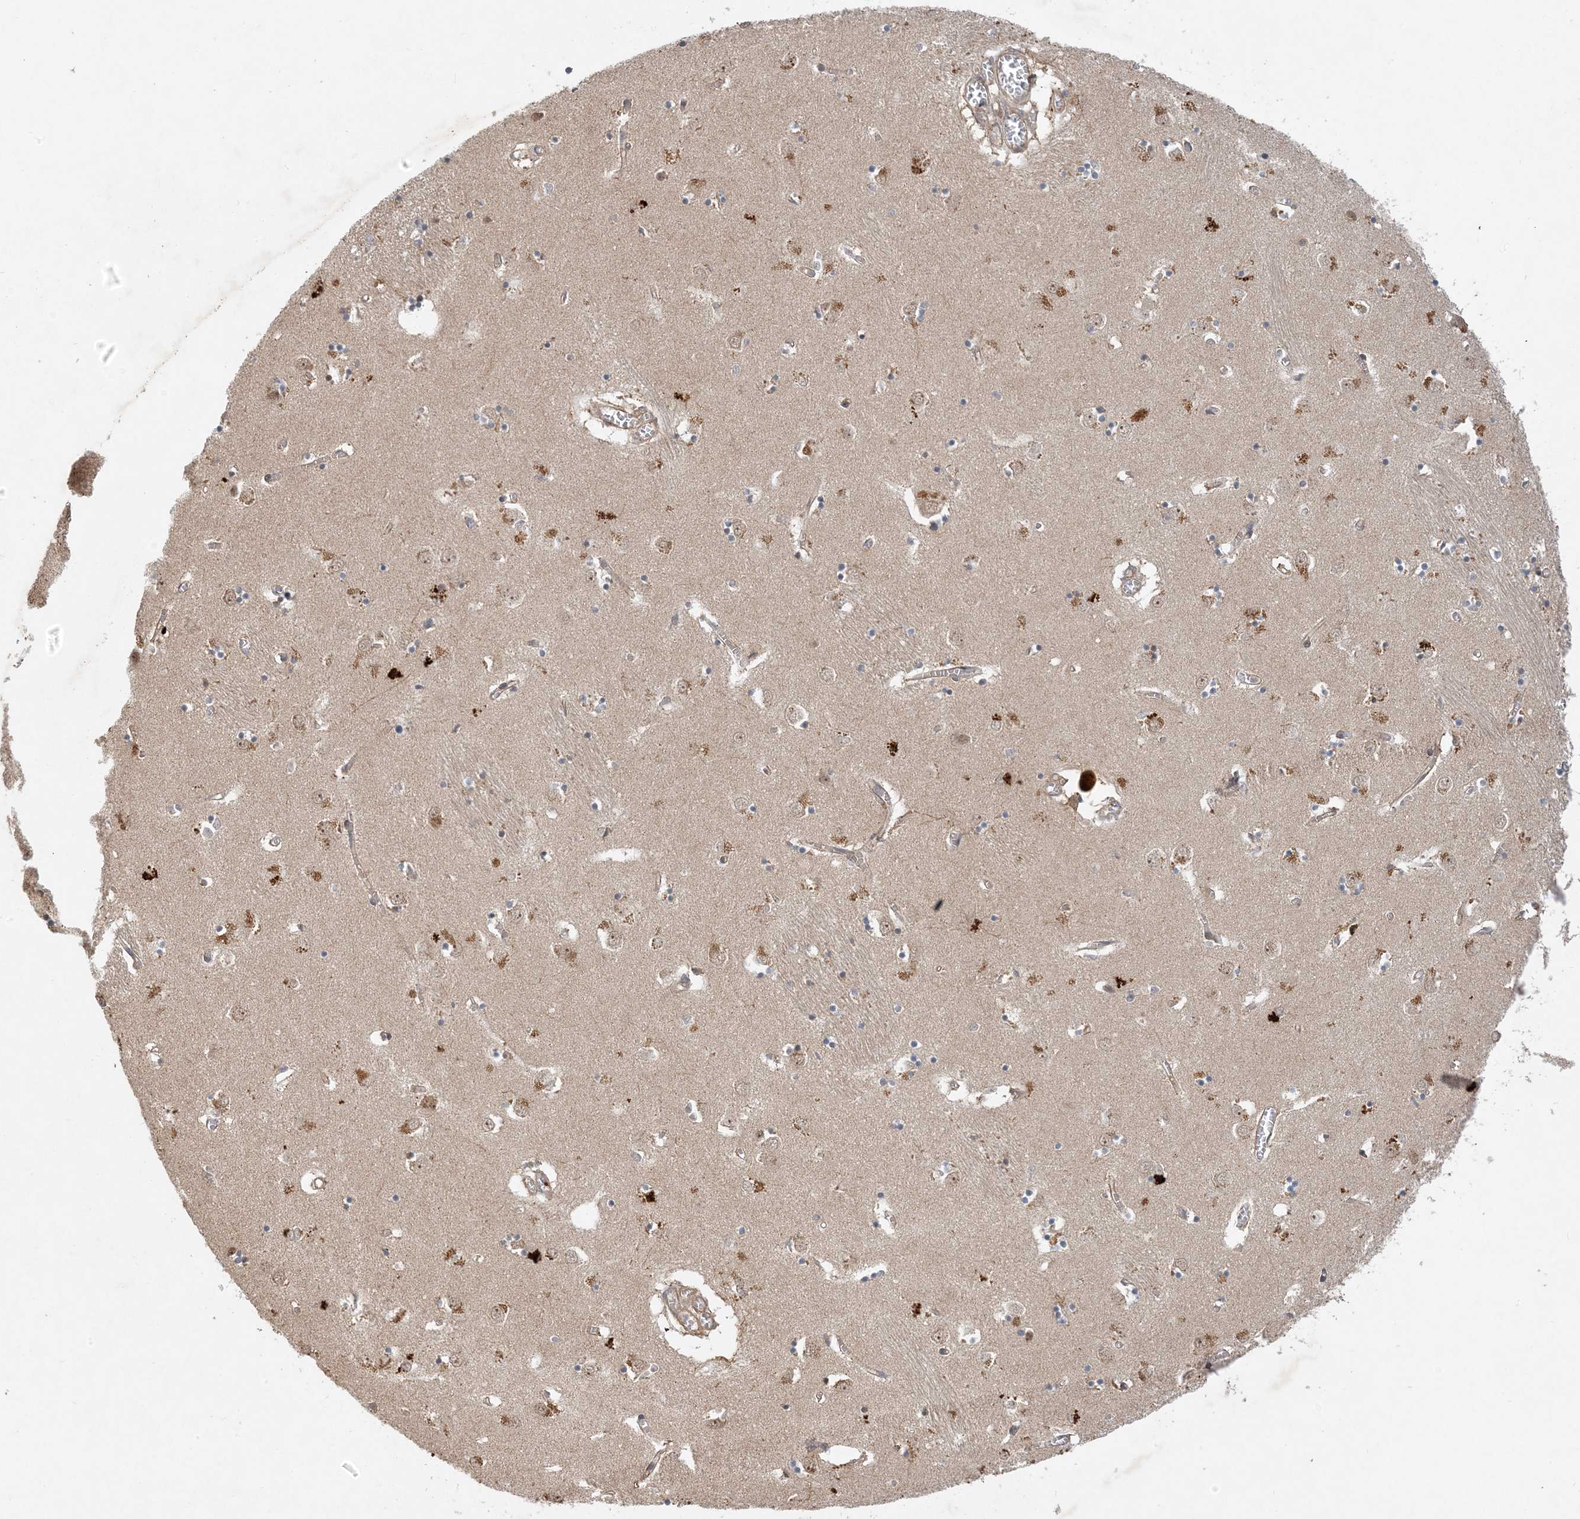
{"staining": {"intensity": "moderate", "quantity": "<25%", "location": "cytoplasmic/membranous"}, "tissue": "caudate", "cell_type": "Glial cells", "image_type": "normal", "snomed": [{"axis": "morphology", "description": "Normal tissue, NOS"}, {"axis": "topography", "description": "Lateral ventricle wall"}], "caption": "The histopathology image shows a brown stain indicating the presence of a protein in the cytoplasmic/membranous of glial cells in caudate. Immunohistochemistry (ihc) stains the protein of interest in brown and the nuclei are stained blue.", "gene": "ZCCHC4", "patient": {"sex": "male", "age": 70}}